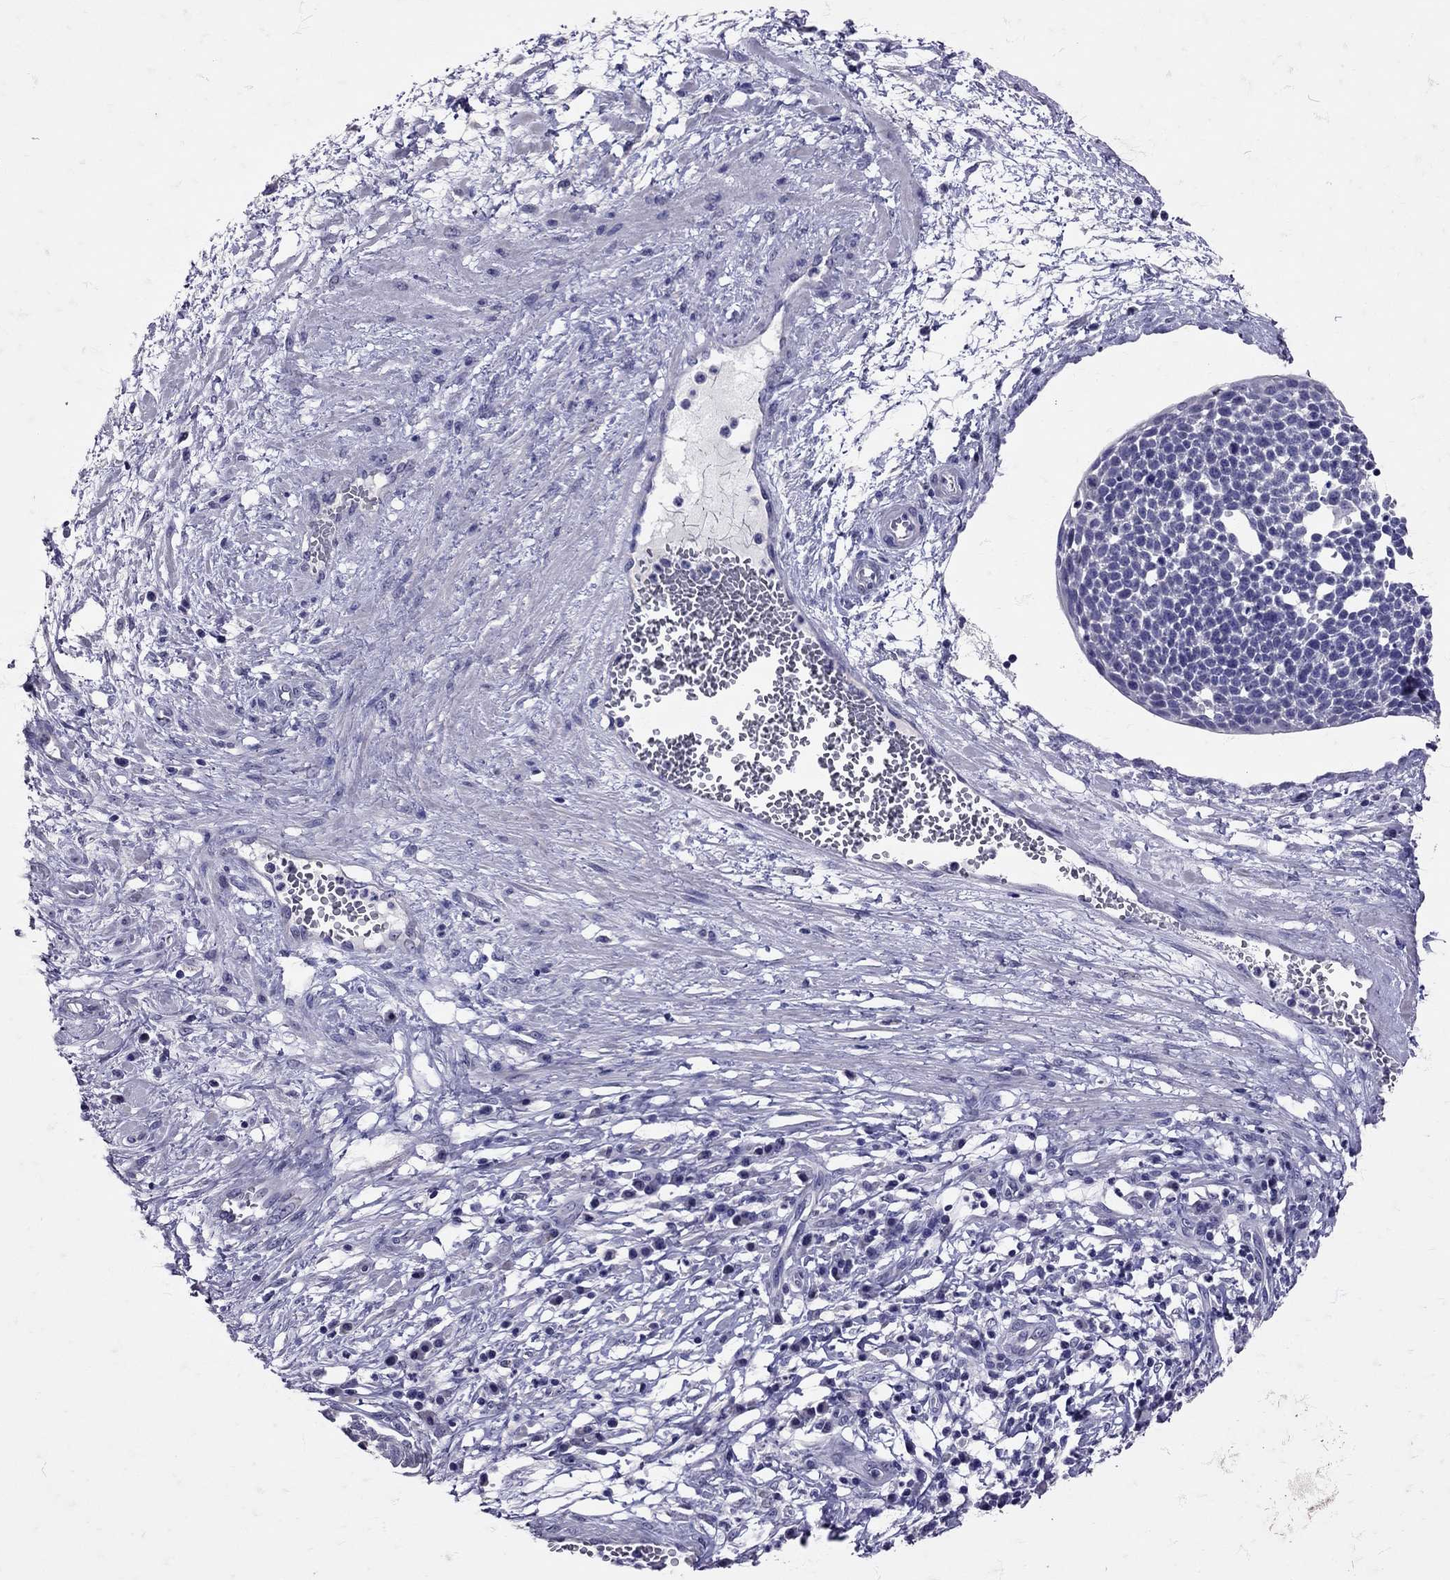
{"staining": {"intensity": "negative", "quantity": "none", "location": "none"}, "tissue": "cervical cancer", "cell_type": "Tumor cells", "image_type": "cancer", "snomed": [{"axis": "morphology", "description": "Squamous cell carcinoma, NOS"}, {"axis": "topography", "description": "Cervix"}], "caption": "An immunohistochemistry histopathology image of cervical cancer is shown. There is no staining in tumor cells of cervical cancer.", "gene": "SST", "patient": {"sex": "female", "age": 34}}